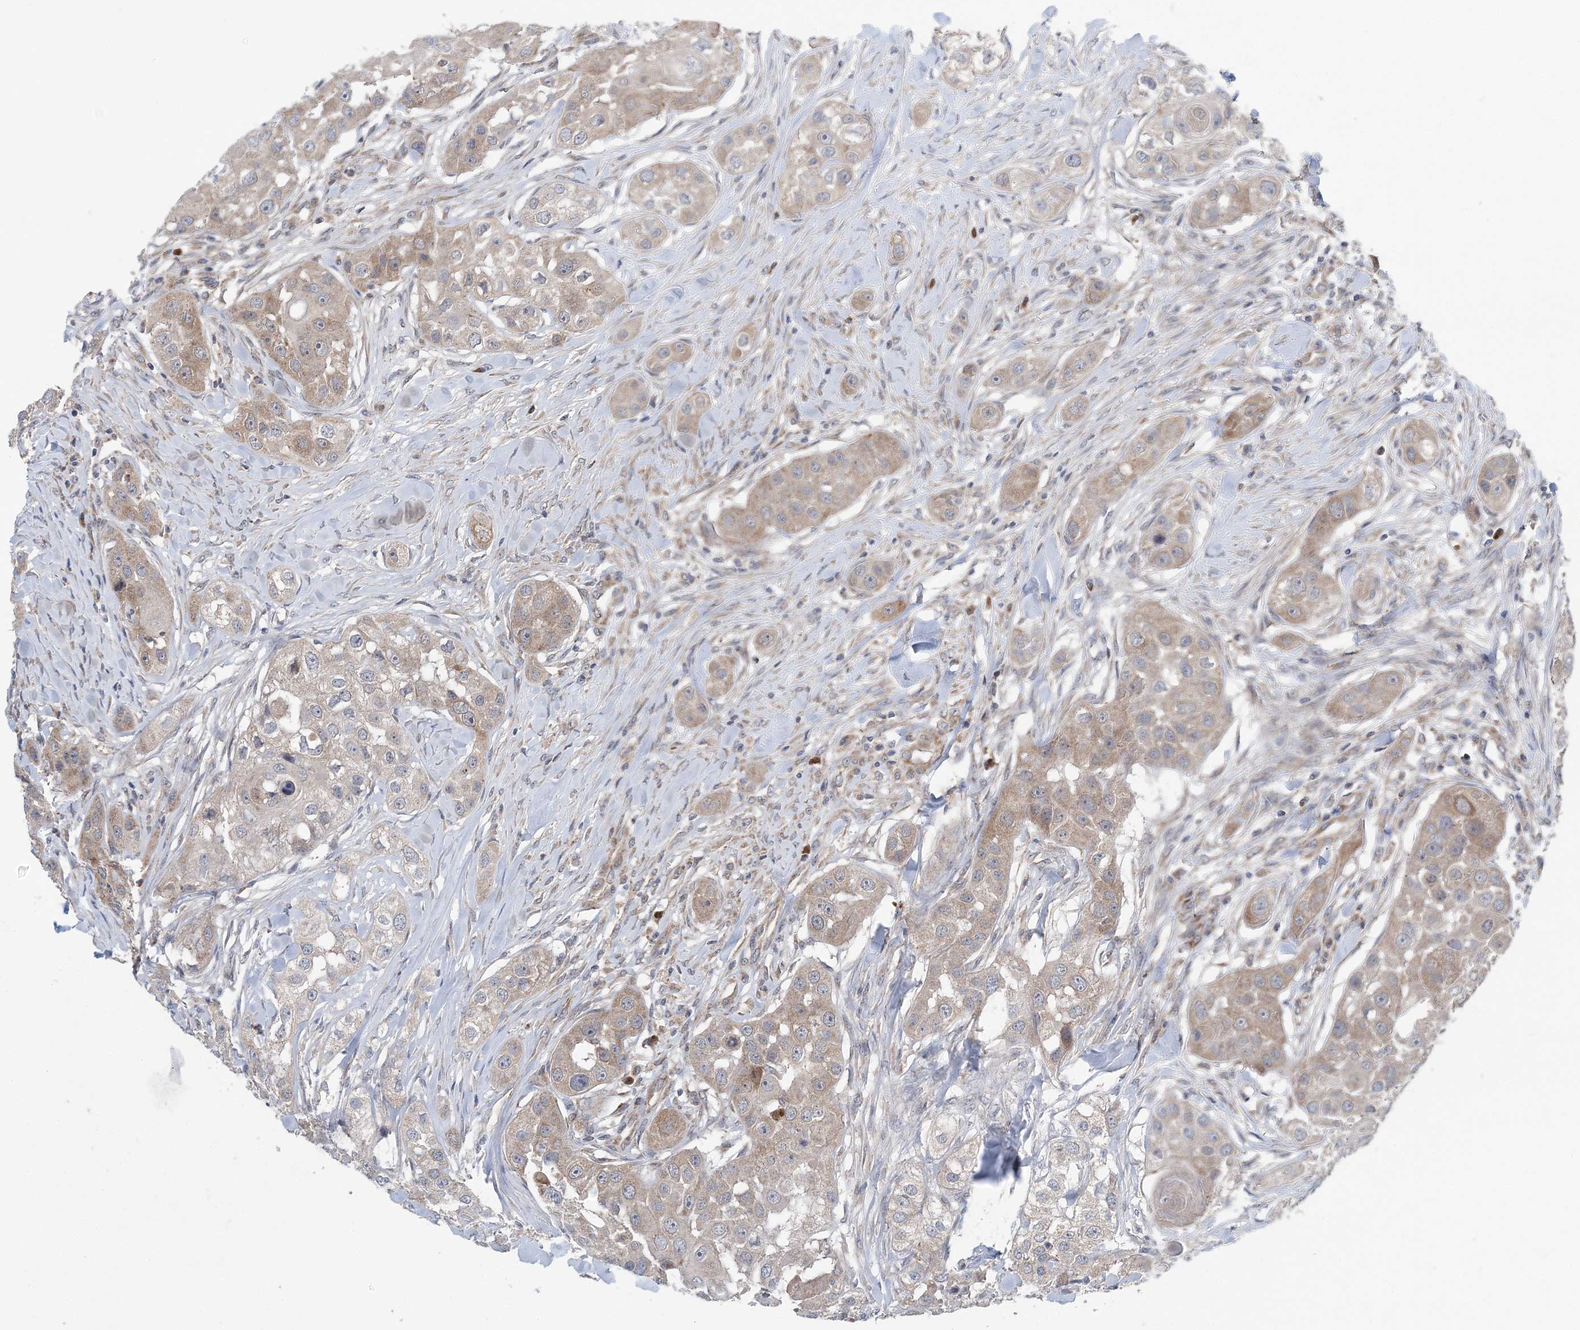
{"staining": {"intensity": "moderate", "quantity": "25%-75%", "location": "cytoplasmic/membranous"}, "tissue": "head and neck cancer", "cell_type": "Tumor cells", "image_type": "cancer", "snomed": [{"axis": "morphology", "description": "Normal tissue, NOS"}, {"axis": "morphology", "description": "Squamous cell carcinoma, NOS"}, {"axis": "topography", "description": "Skeletal muscle"}, {"axis": "topography", "description": "Head-Neck"}], "caption": "Protein staining of head and neck squamous cell carcinoma tissue demonstrates moderate cytoplasmic/membranous staining in about 25%-75% of tumor cells. (IHC, brightfield microscopy, high magnification).", "gene": "COPE", "patient": {"sex": "male", "age": 51}}